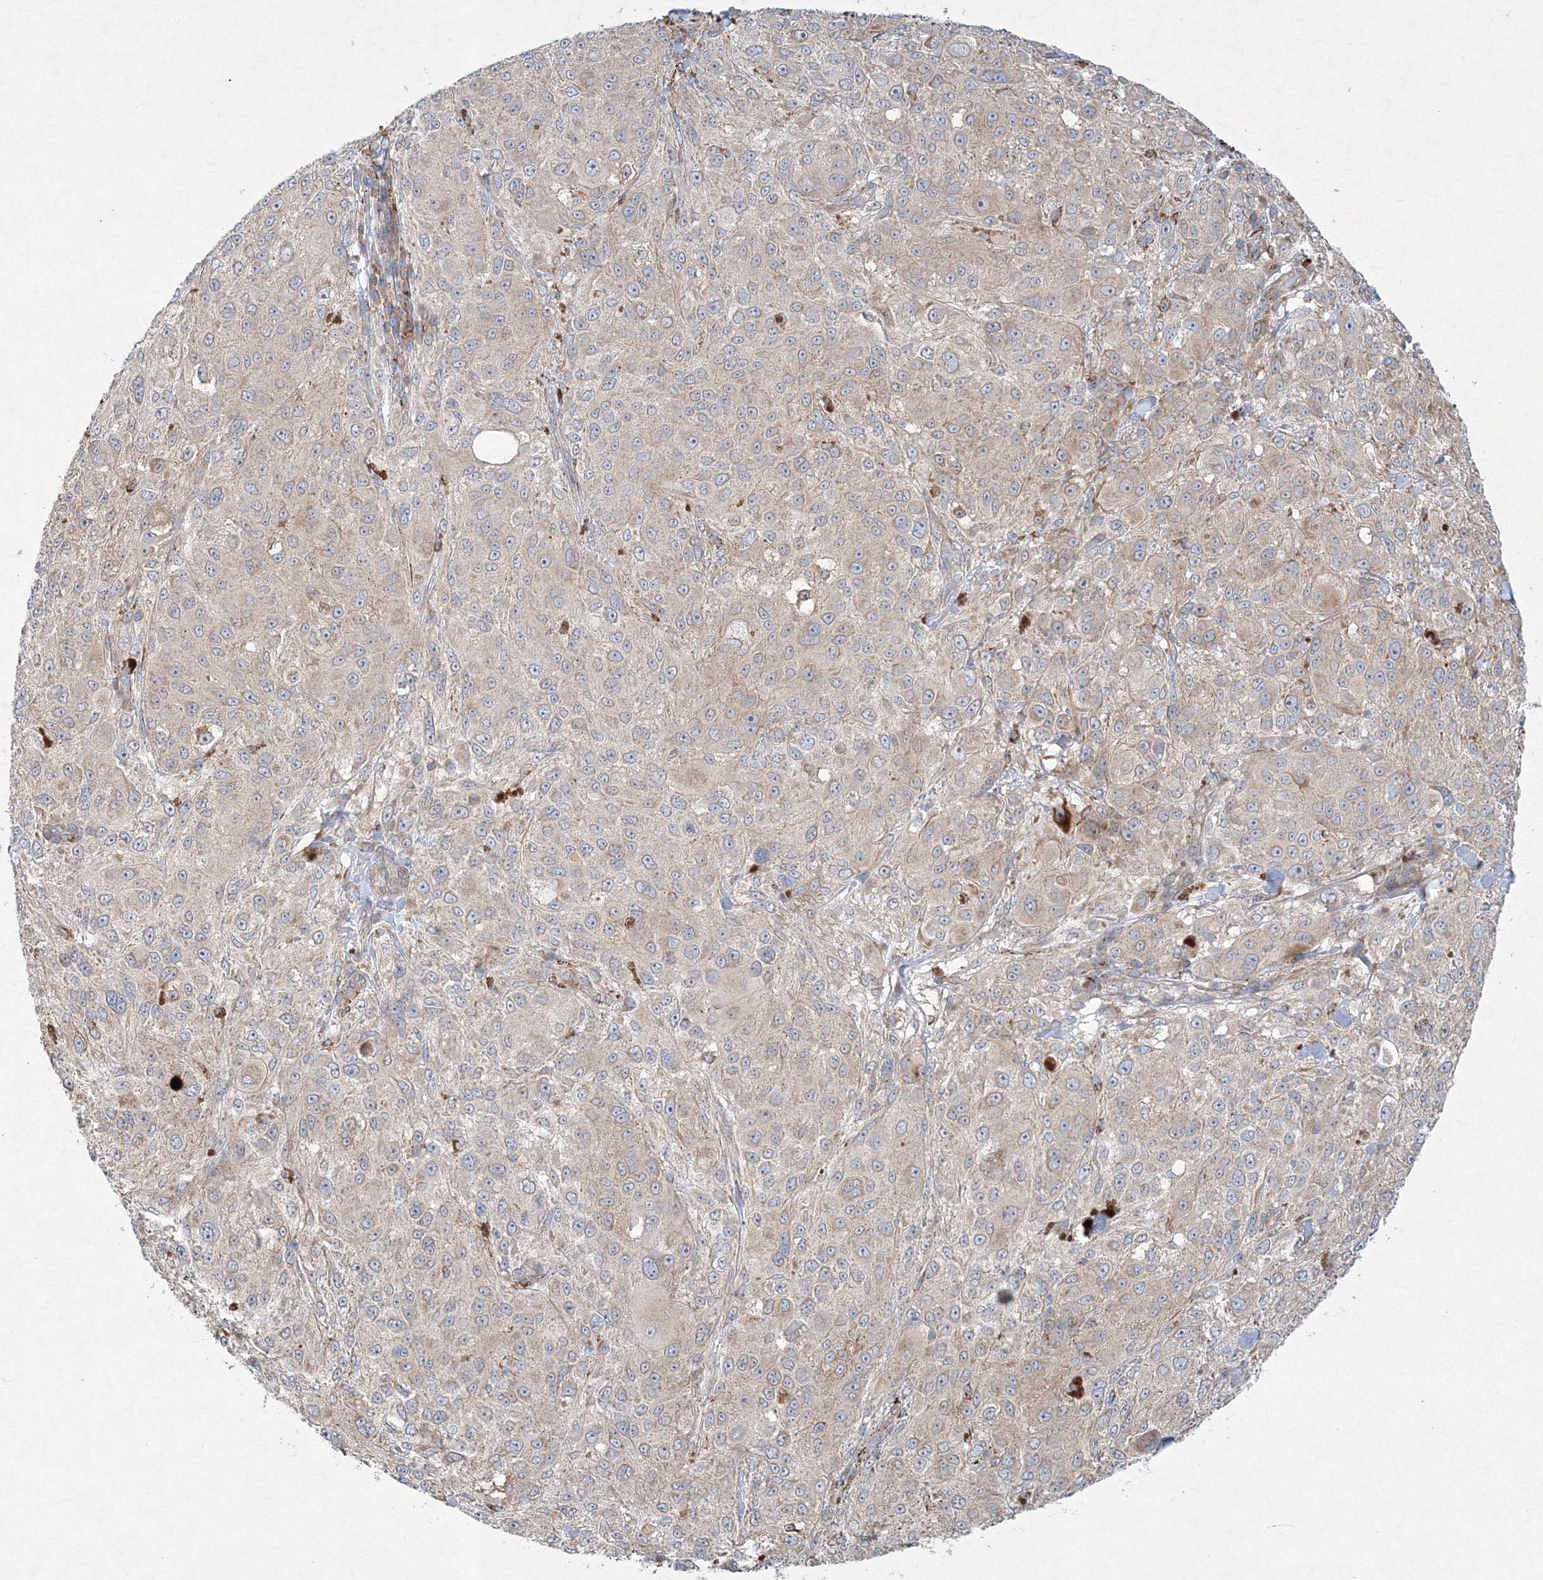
{"staining": {"intensity": "weak", "quantity": "<25%", "location": "cytoplasmic/membranous"}, "tissue": "melanoma", "cell_type": "Tumor cells", "image_type": "cancer", "snomed": [{"axis": "morphology", "description": "Necrosis, NOS"}, {"axis": "morphology", "description": "Malignant melanoma, NOS"}, {"axis": "topography", "description": "Skin"}], "caption": "The histopathology image reveals no significant positivity in tumor cells of malignant melanoma.", "gene": "WDR49", "patient": {"sex": "female", "age": 87}}